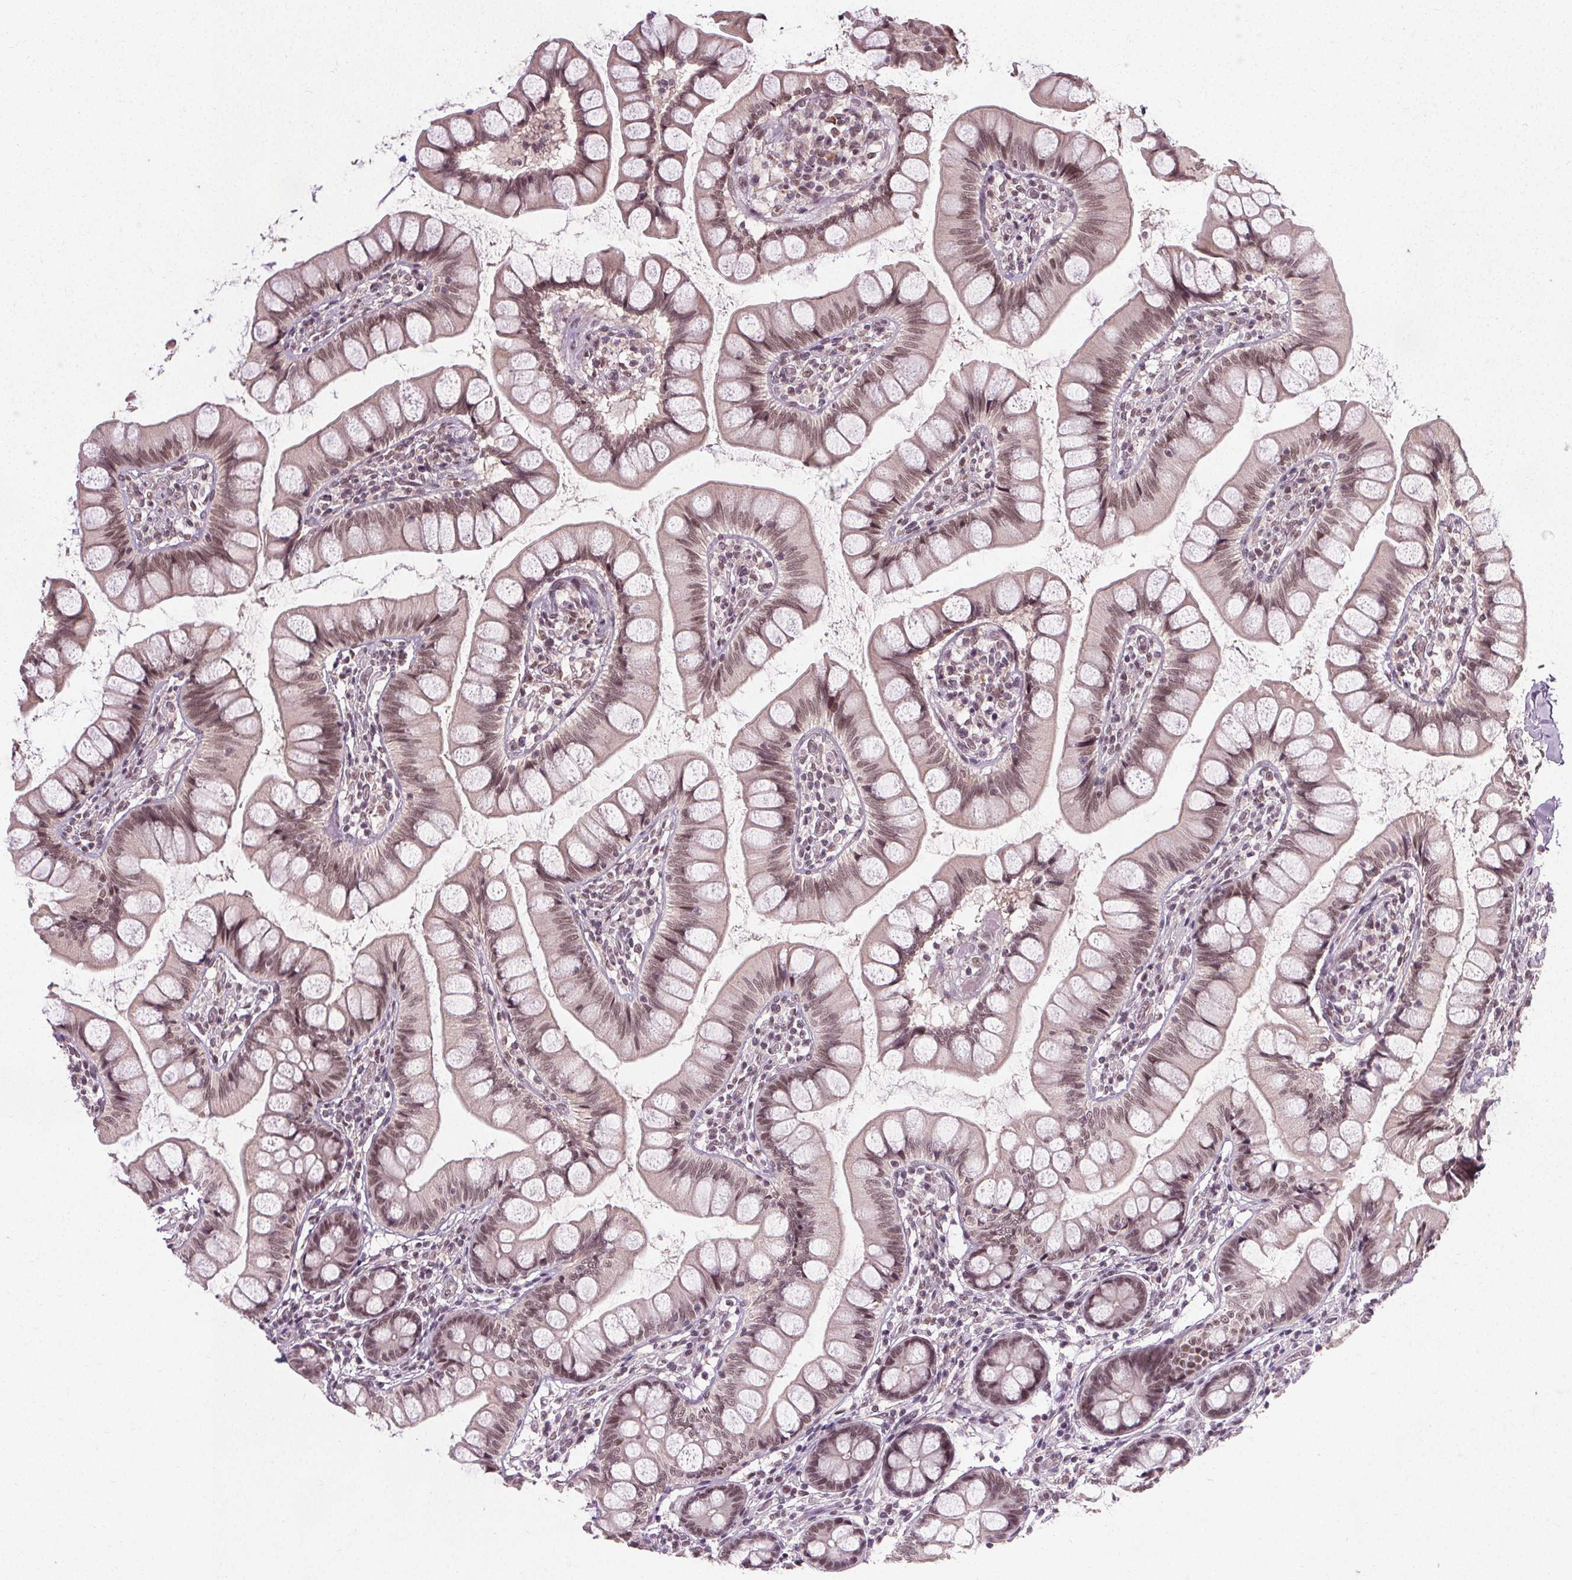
{"staining": {"intensity": "moderate", "quantity": ">75%", "location": "nuclear"}, "tissue": "small intestine", "cell_type": "Glandular cells", "image_type": "normal", "snomed": [{"axis": "morphology", "description": "Normal tissue, NOS"}, {"axis": "topography", "description": "Small intestine"}], "caption": "IHC micrograph of benign small intestine: human small intestine stained using IHC shows medium levels of moderate protein expression localized specifically in the nuclear of glandular cells, appearing as a nuclear brown color.", "gene": "MED6", "patient": {"sex": "male", "age": 70}}